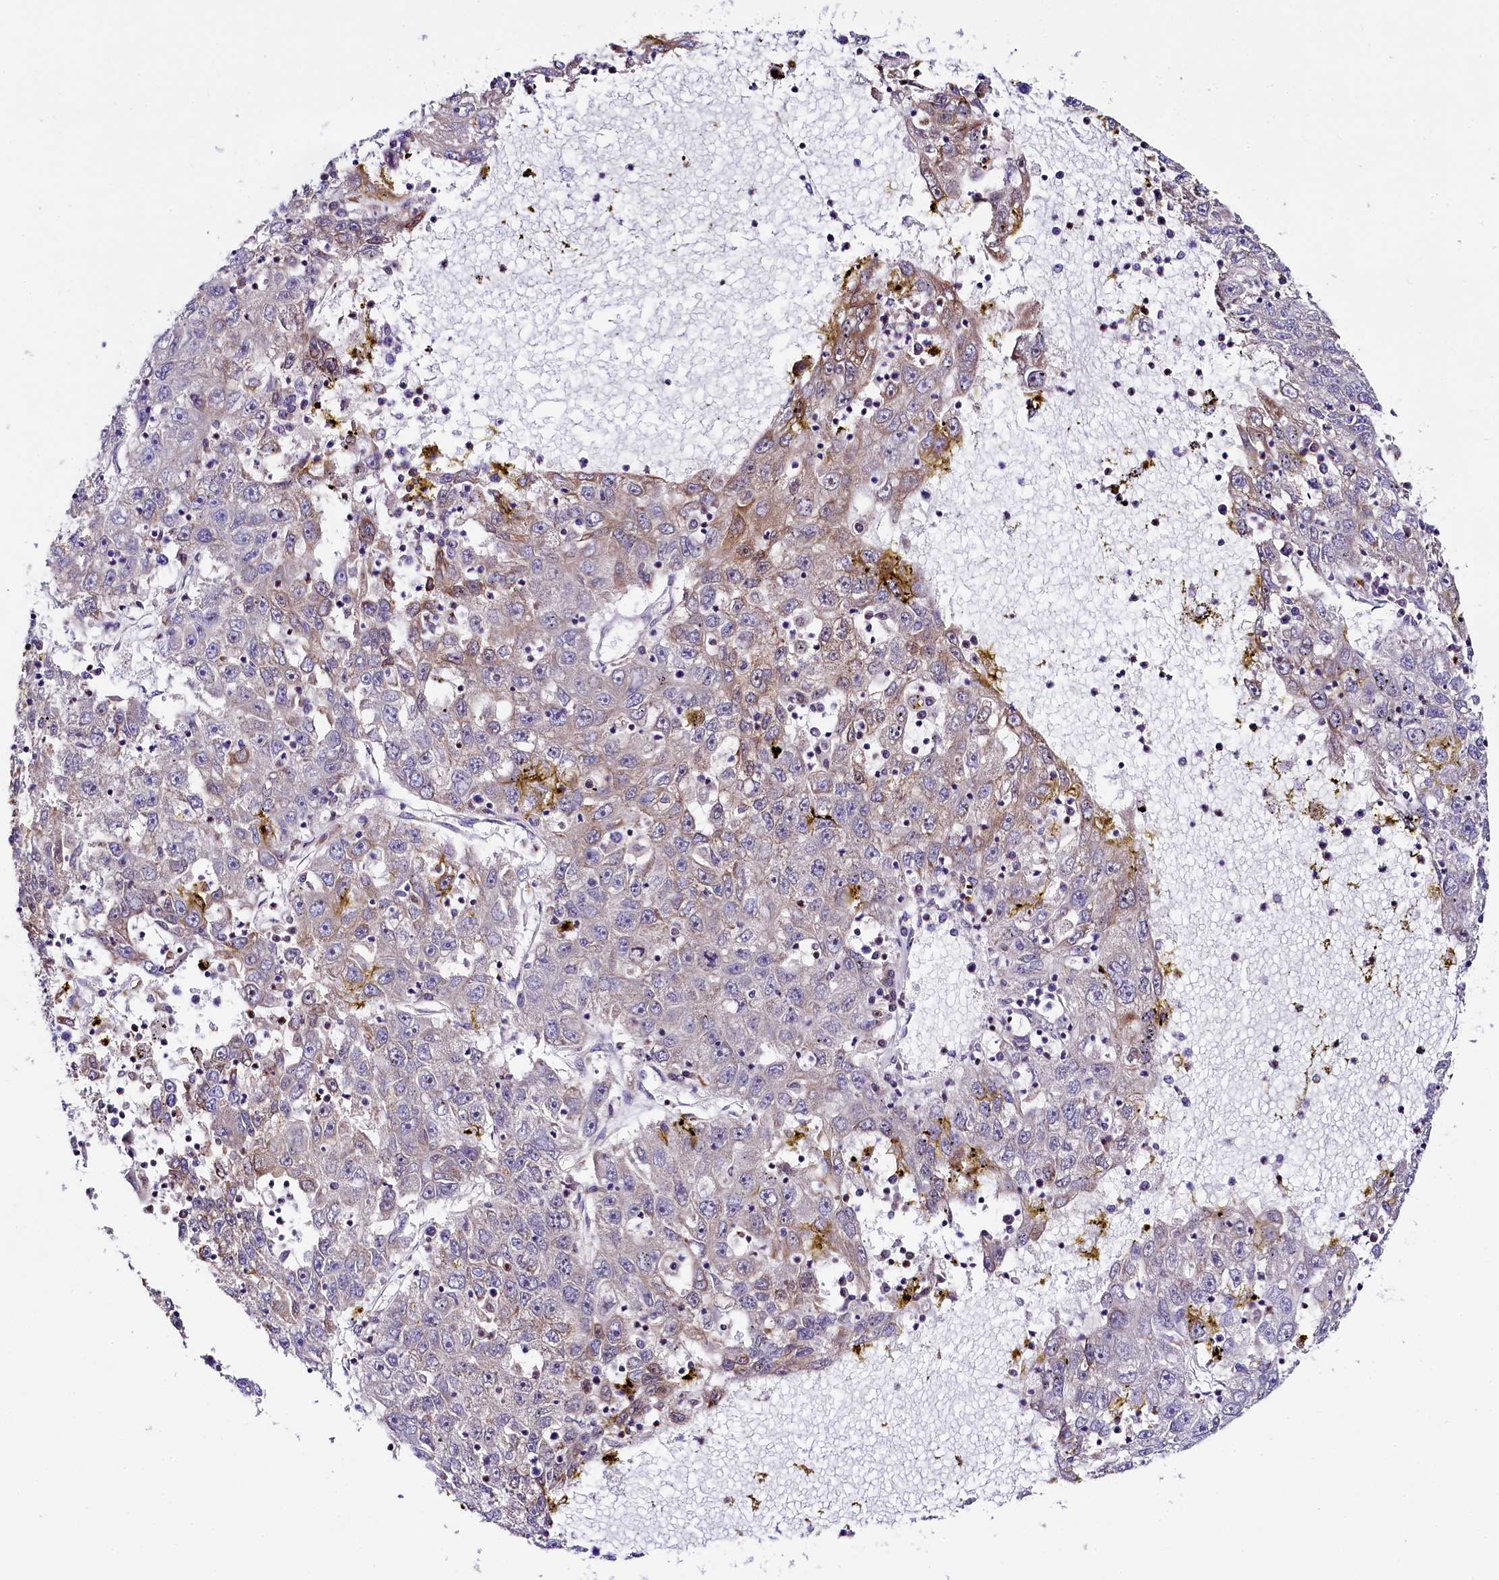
{"staining": {"intensity": "moderate", "quantity": "<25%", "location": "cytoplasmic/membranous"}, "tissue": "liver cancer", "cell_type": "Tumor cells", "image_type": "cancer", "snomed": [{"axis": "morphology", "description": "Carcinoma, Hepatocellular, NOS"}, {"axis": "topography", "description": "Liver"}], "caption": "Liver cancer (hepatocellular carcinoma) stained with a brown dye exhibits moderate cytoplasmic/membranous positive expression in about <25% of tumor cells.", "gene": "CLYBL", "patient": {"sex": "male", "age": 49}}